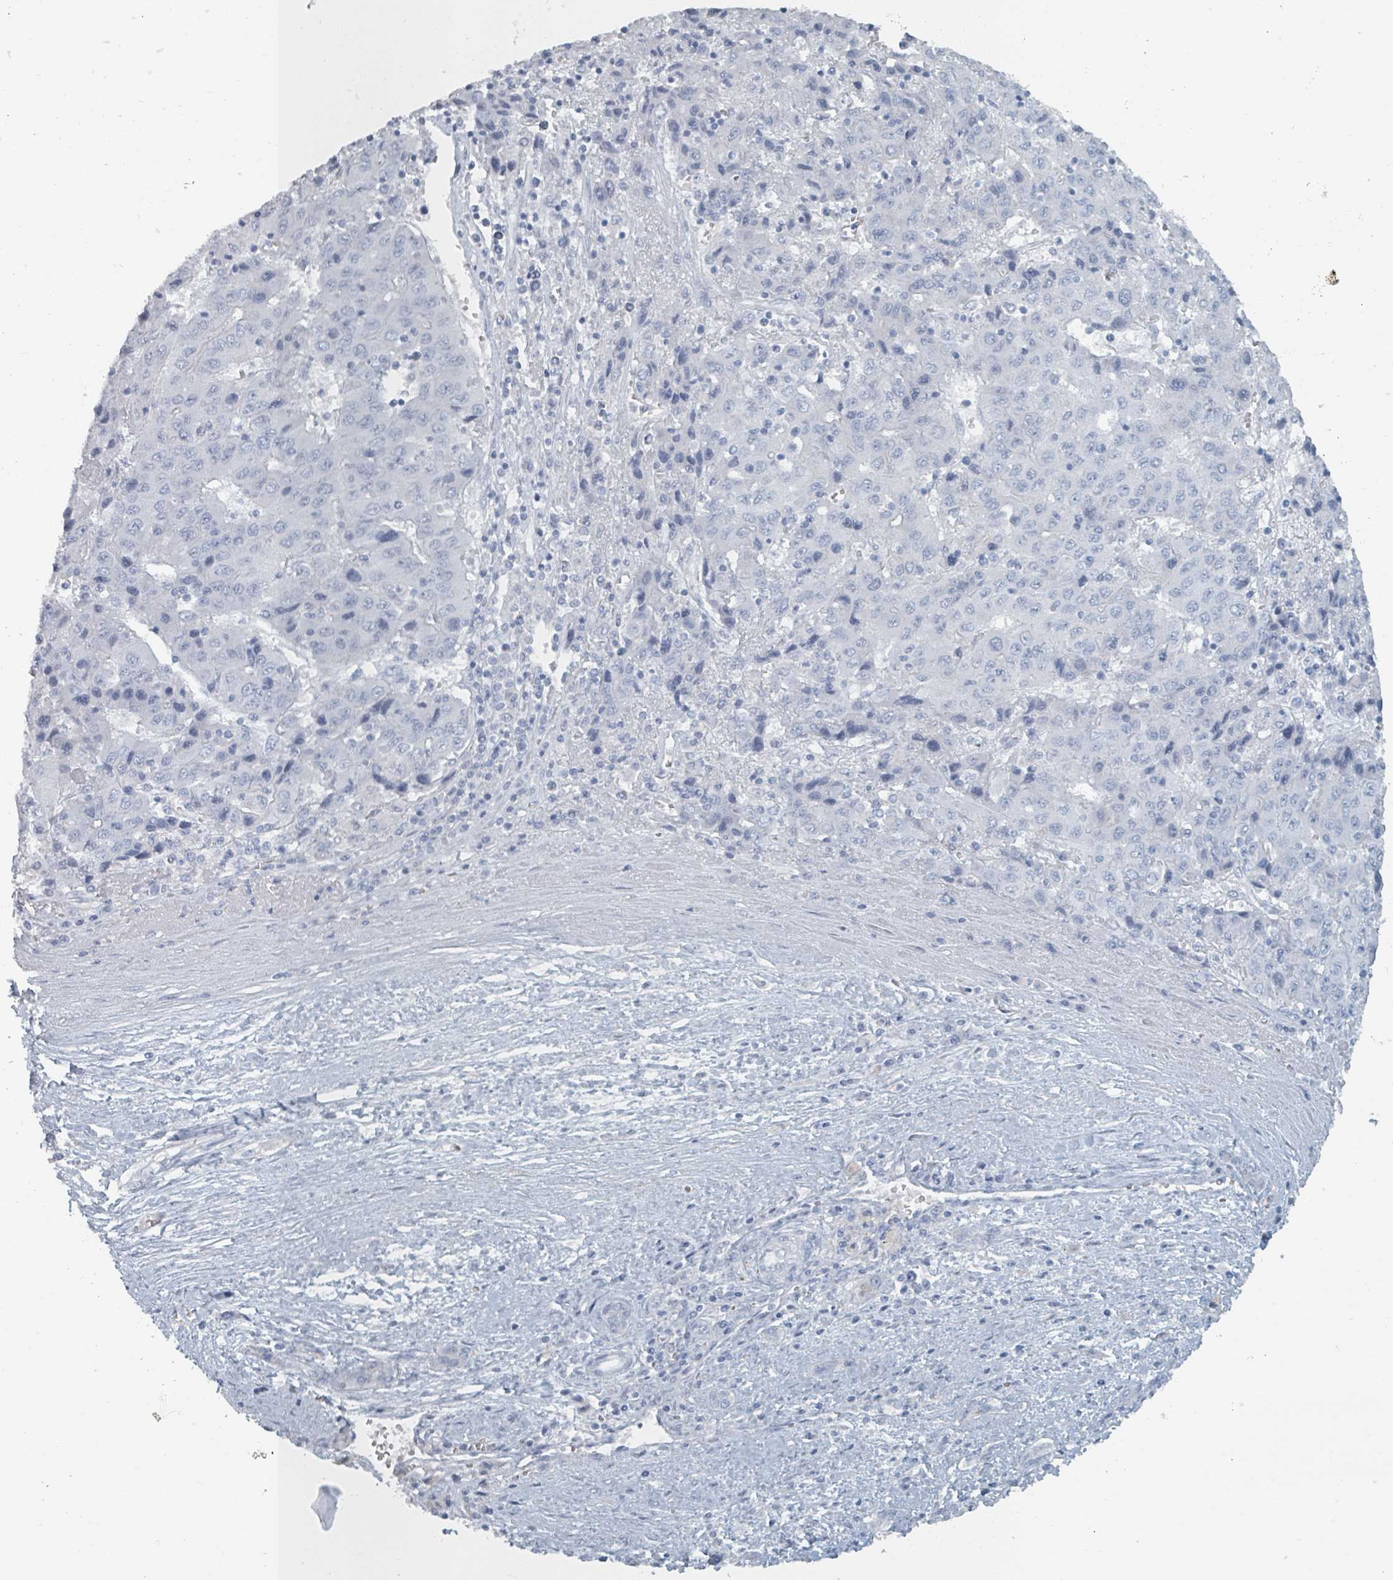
{"staining": {"intensity": "negative", "quantity": "none", "location": "none"}, "tissue": "liver cancer", "cell_type": "Tumor cells", "image_type": "cancer", "snomed": [{"axis": "morphology", "description": "Carcinoma, Hepatocellular, NOS"}, {"axis": "topography", "description": "Liver"}], "caption": "DAB (3,3'-diaminobenzidine) immunohistochemical staining of liver cancer reveals no significant expression in tumor cells.", "gene": "HEATR5A", "patient": {"sex": "female", "age": 53}}